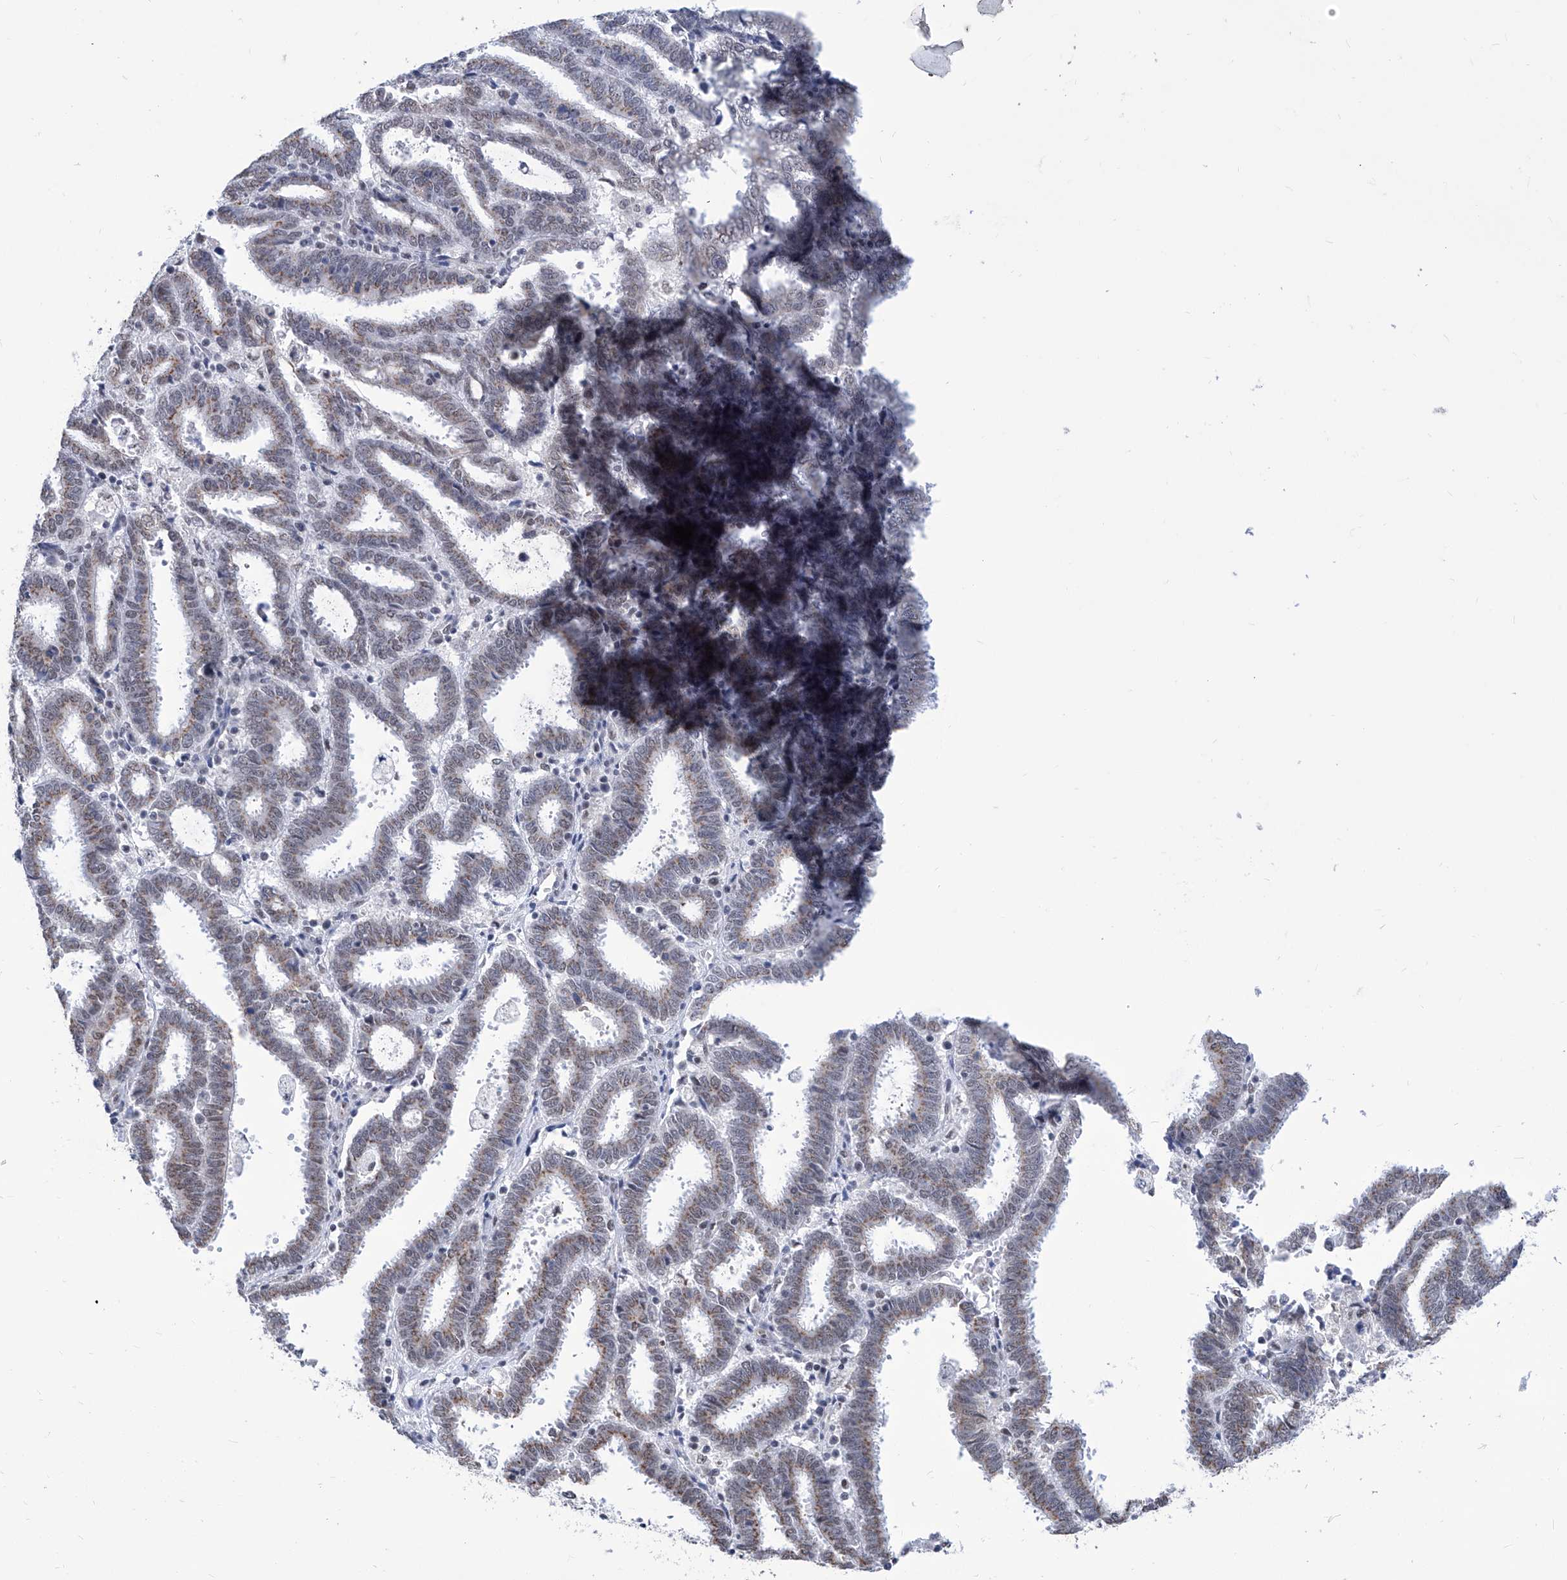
{"staining": {"intensity": "weak", "quantity": "25%-75%", "location": "cytoplasmic/membranous,nuclear"}, "tissue": "endometrial cancer", "cell_type": "Tumor cells", "image_type": "cancer", "snomed": [{"axis": "morphology", "description": "Adenocarcinoma, NOS"}, {"axis": "topography", "description": "Uterus"}], "caption": "About 25%-75% of tumor cells in endometrial cancer (adenocarcinoma) display weak cytoplasmic/membranous and nuclear protein expression as visualized by brown immunohistochemical staining.", "gene": "SART1", "patient": {"sex": "female", "age": 83}}